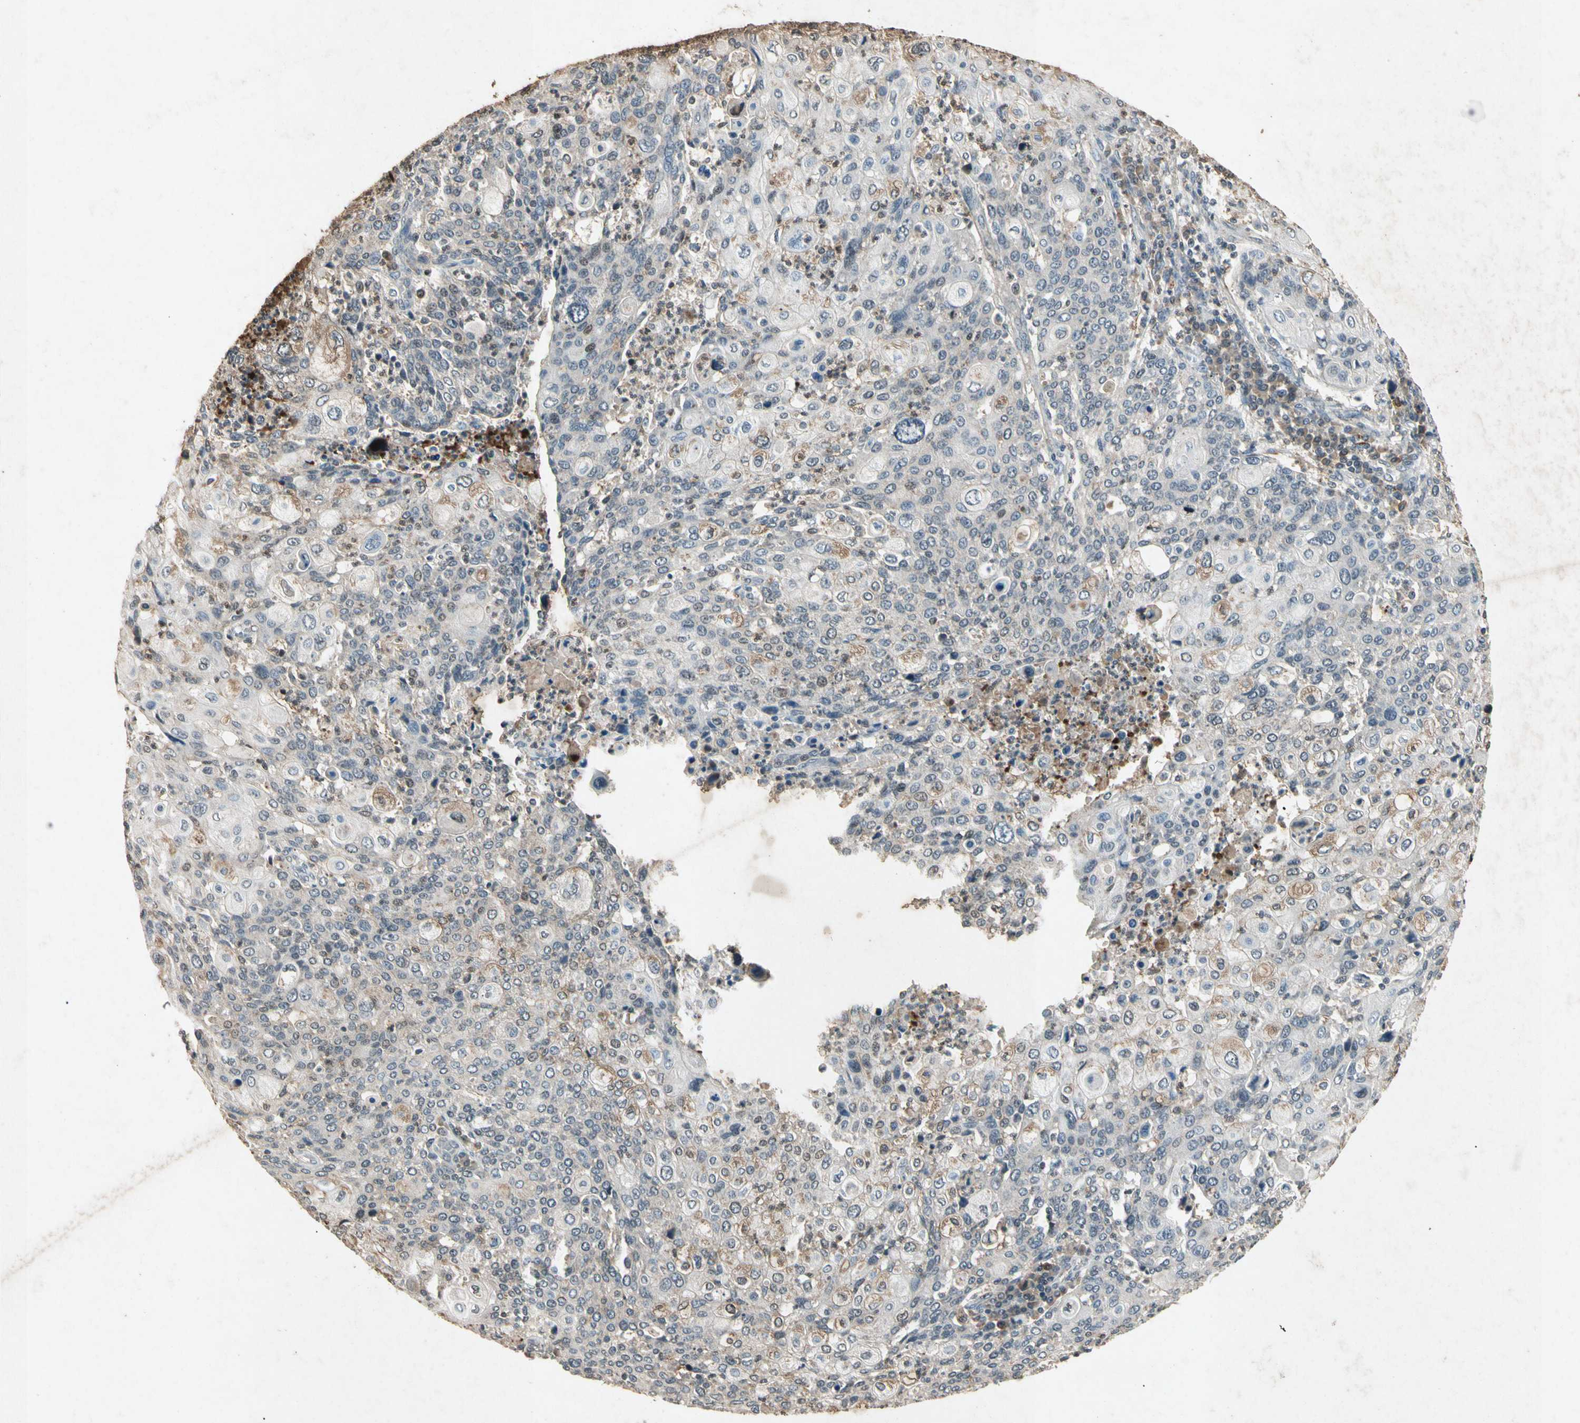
{"staining": {"intensity": "weak", "quantity": "<25%", "location": "cytoplasmic/membranous"}, "tissue": "cervical cancer", "cell_type": "Tumor cells", "image_type": "cancer", "snomed": [{"axis": "morphology", "description": "Squamous cell carcinoma, NOS"}, {"axis": "topography", "description": "Cervix"}], "caption": "IHC of cervical squamous cell carcinoma displays no expression in tumor cells.", "gene": "CP", "patient": {"sex": "female", "age": 40}}